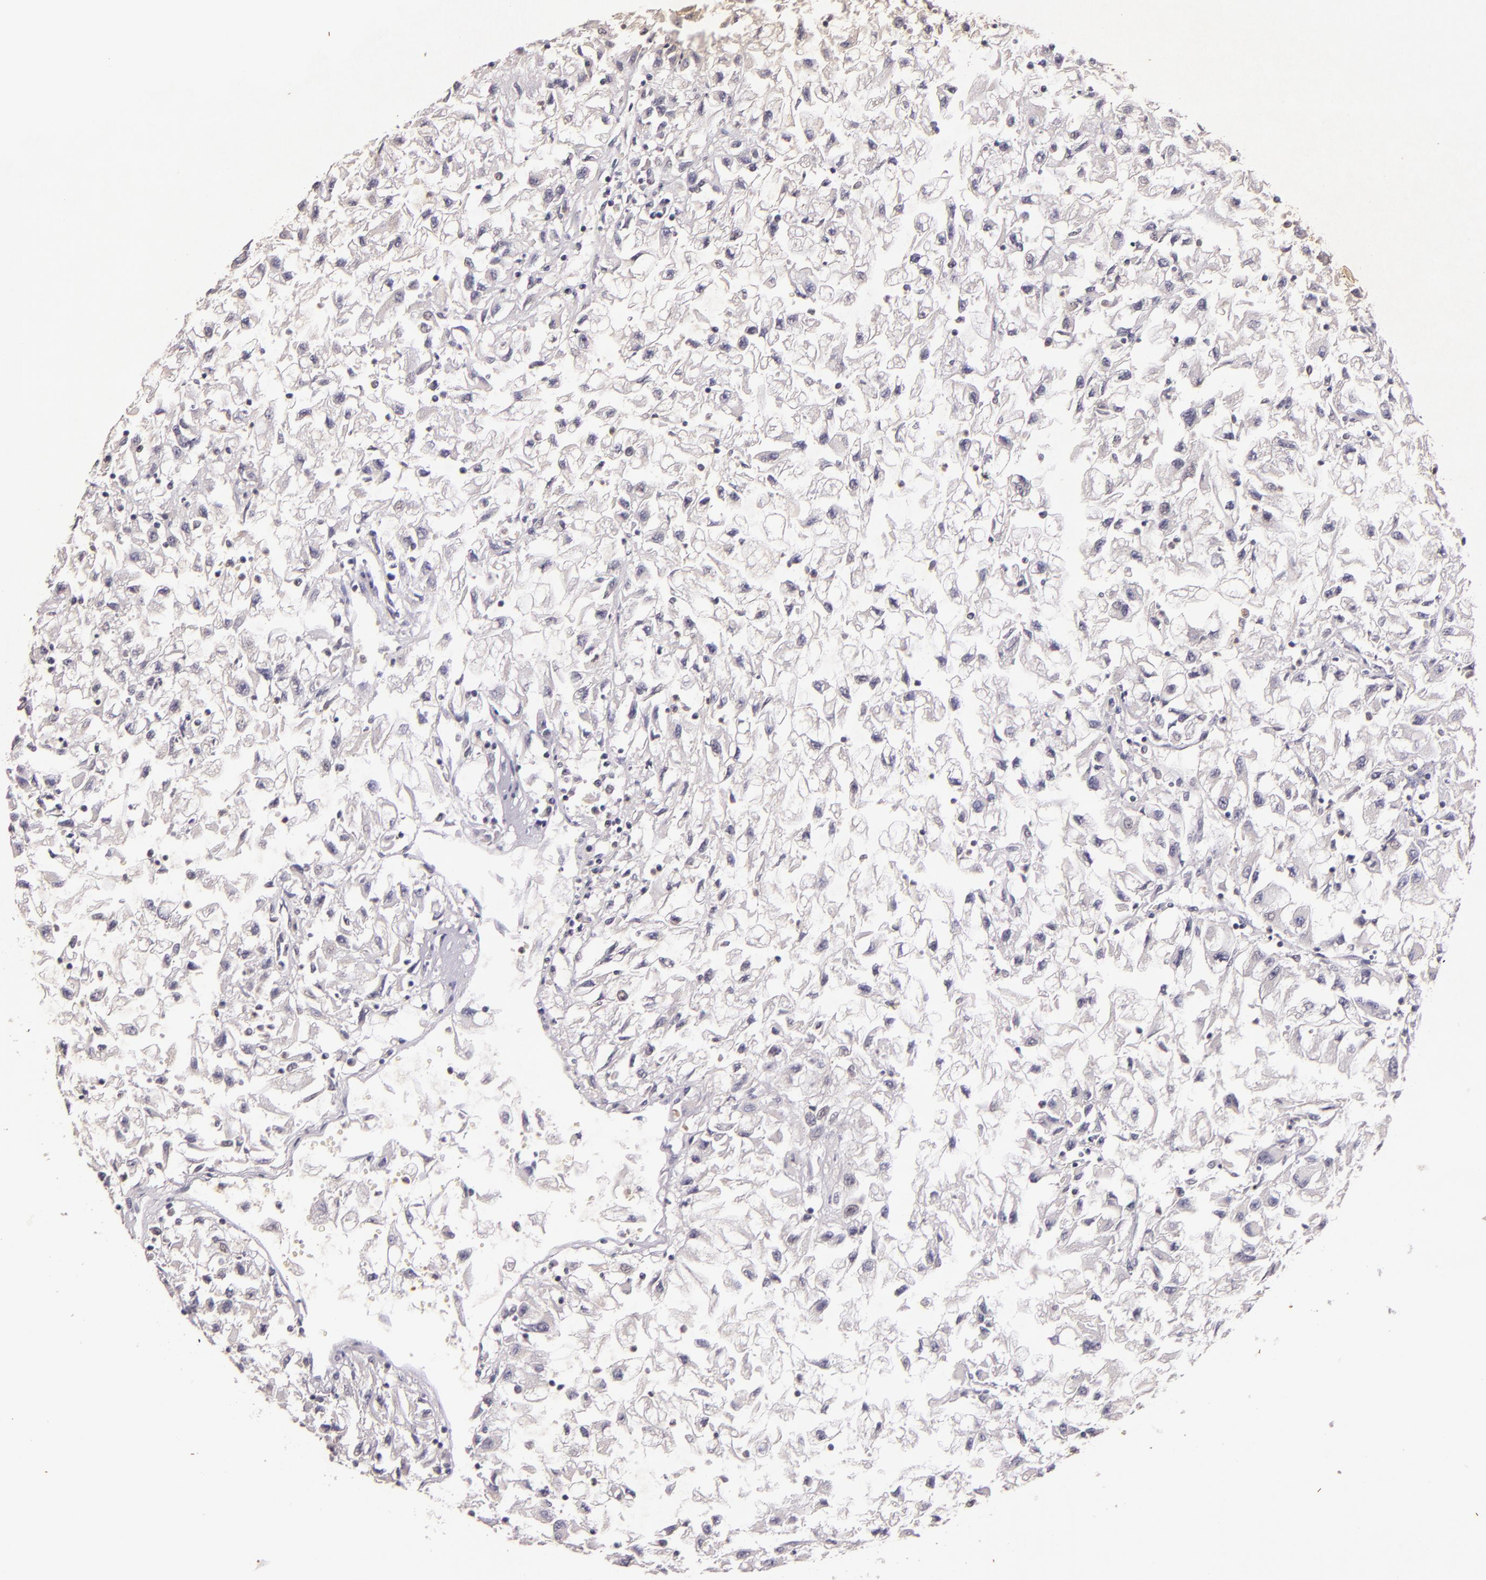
{"staining": {"intensity": "negative", "quantity": "none", "location": "none"}, "tissue": "renal cancer", "cell_type": "Tumor cells", "image_type": "cancer", "snomed": [{"axis": "morphology", "description": "Adenocarcinoma, NOS"}, {"axis": "topography", "description": "Kidney"}], "caption": "This is a micrograph of immunohistochemistry (IHC) staining of renal cancer (adenocarcinoma), which shows no positivity in tumor cells. Brightfield microscopy of immunohistochemistry (IHC) stained with DAB (3,3'-diaminobenzidine) (brown) and hematoxylin (blue), captured at high magnification.", "gene": "TFF1", "patient": {"sex": "male", "age": 59}}